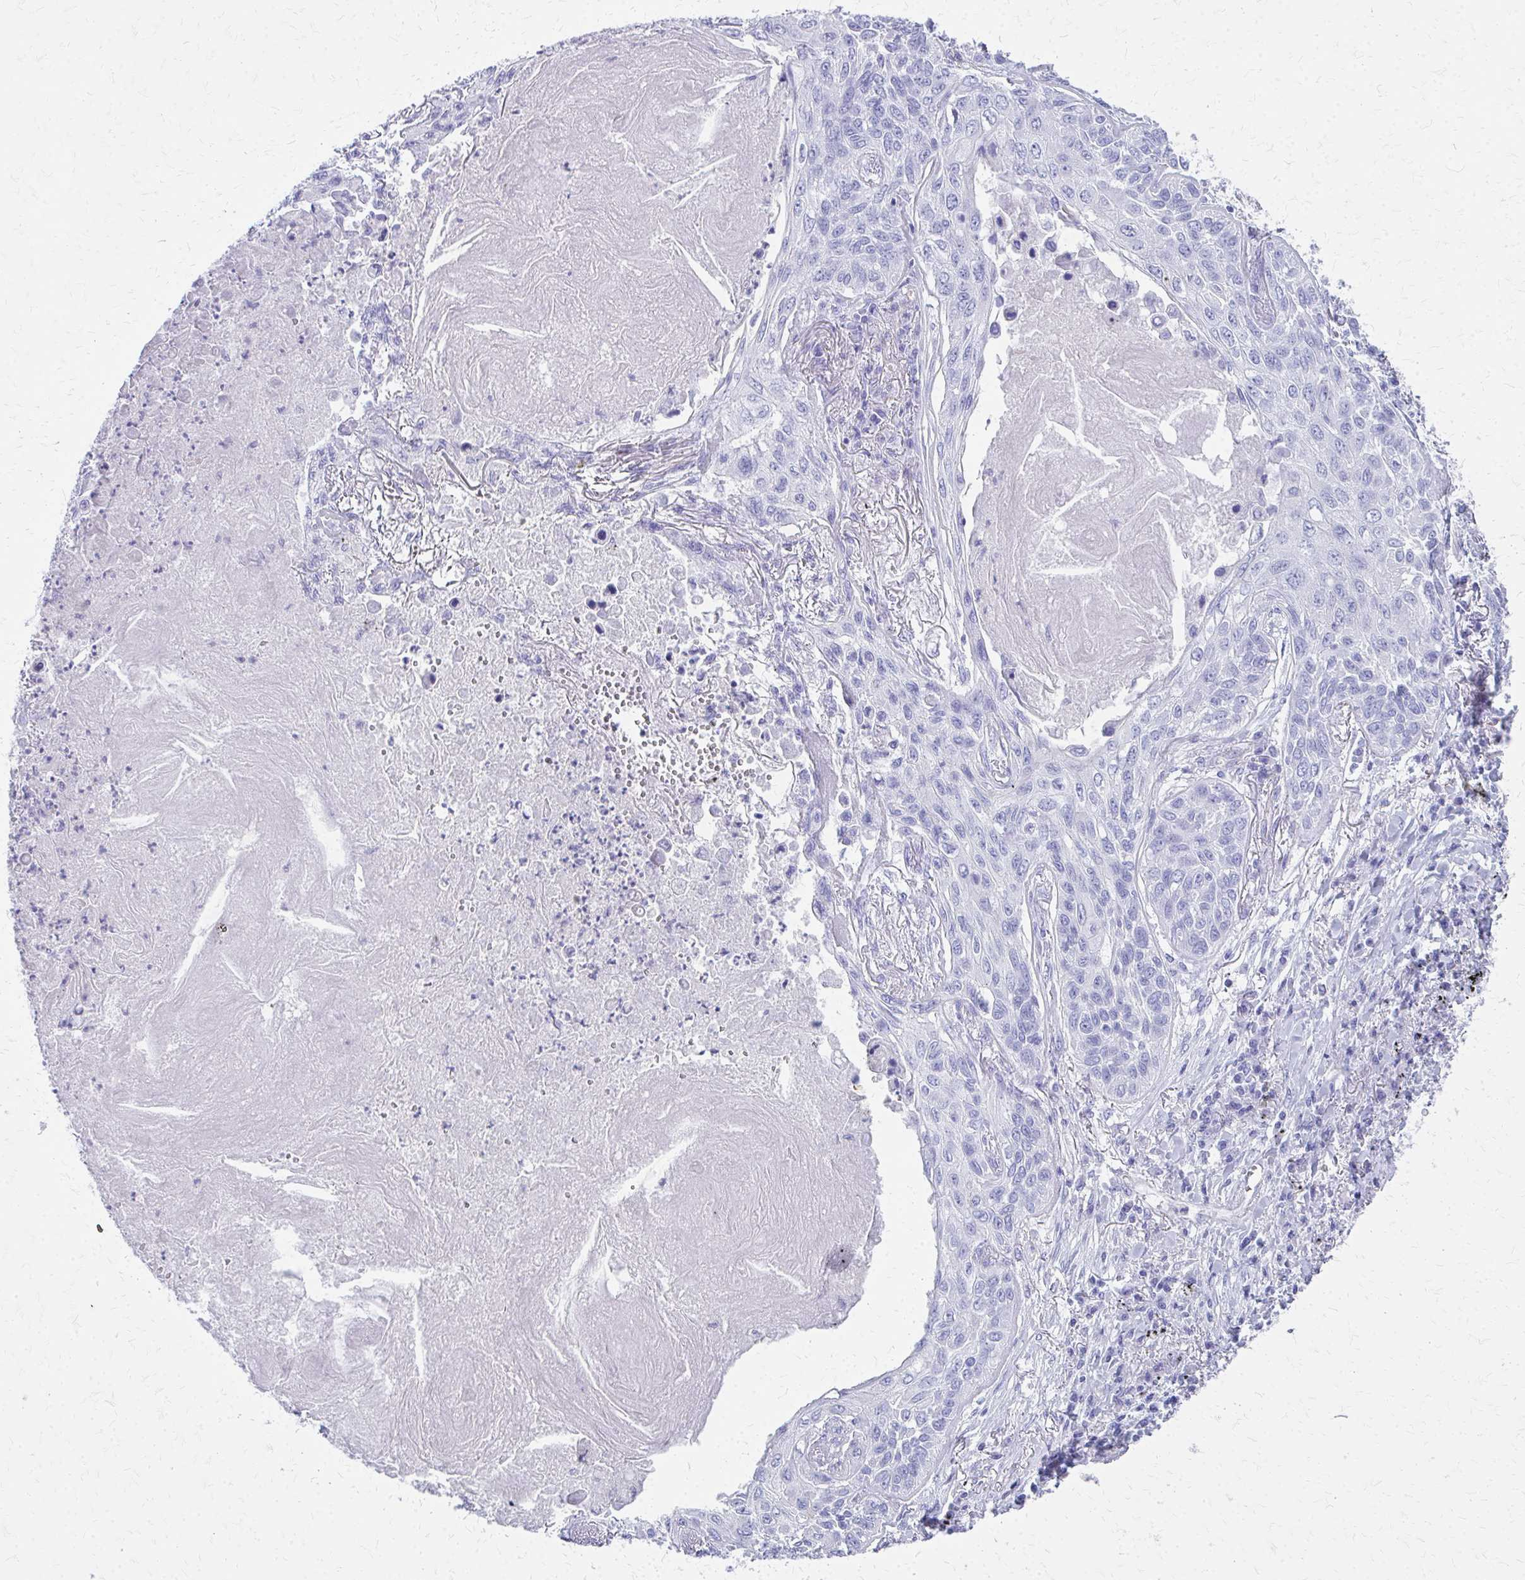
{"staining": {"intensity": "negative", "quantity": "none", "location": "none"}, "tissue": "lung cancer", "cell_type": "Tumor cells", "image_type": "cancer", "snomed": [{"axis": "morphology", "description": "Squamous cell carcinoma, NOS"}, {"axis": "topography", "description": "Lung"}], "caption": "Squamous cell carcinoma (lung) was stained to show a protein in brown. There is no significant expression in tumor cells.", "gene": "TPSG1", "patient": {"sex": "male", "age": 75}}